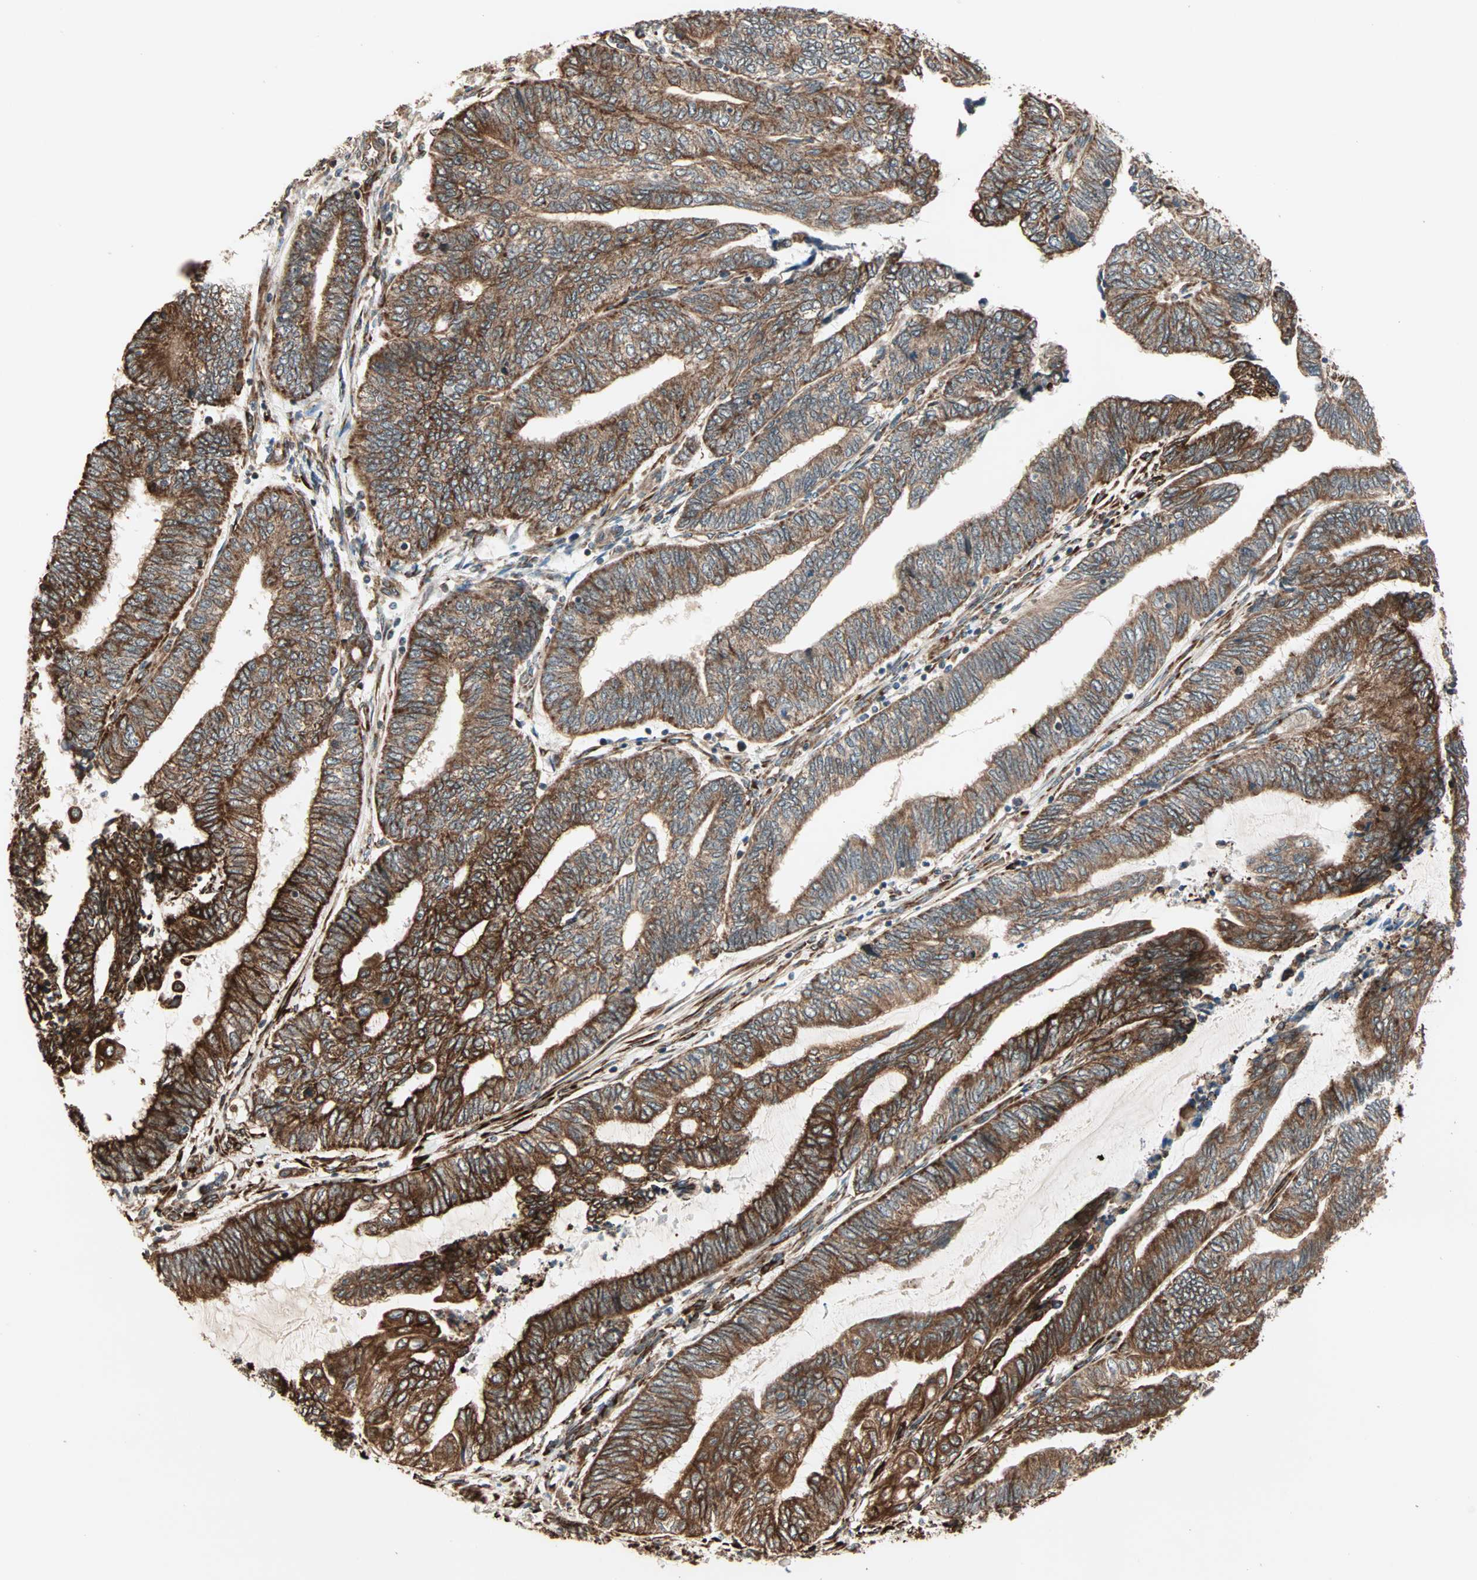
{"staining": {"intensity": "strong", "quantity": ">75%", "location": "cytoplasmic/membranous"}, "tissue": "endometrial cancer", "cell_type": "Tumor cells", "image_type": "cancer", "snomed": [{"axis": "morphology", "description": "Adenocarcinoma, NOS"}, {"axis": "topography", "description": "Uterus"}, {"axis": "topography", "description": "Endometrium"}], "caption": "An IHC histopathology image of neoplastic tissue is shown. Protein staining in brown highlights strong cytoplasmic/membranous positivity in adenocarcinoma (endometrial) within tumor cells.", "gene": "P4HA1", "patient": {"sex": "female", "age": 70}}